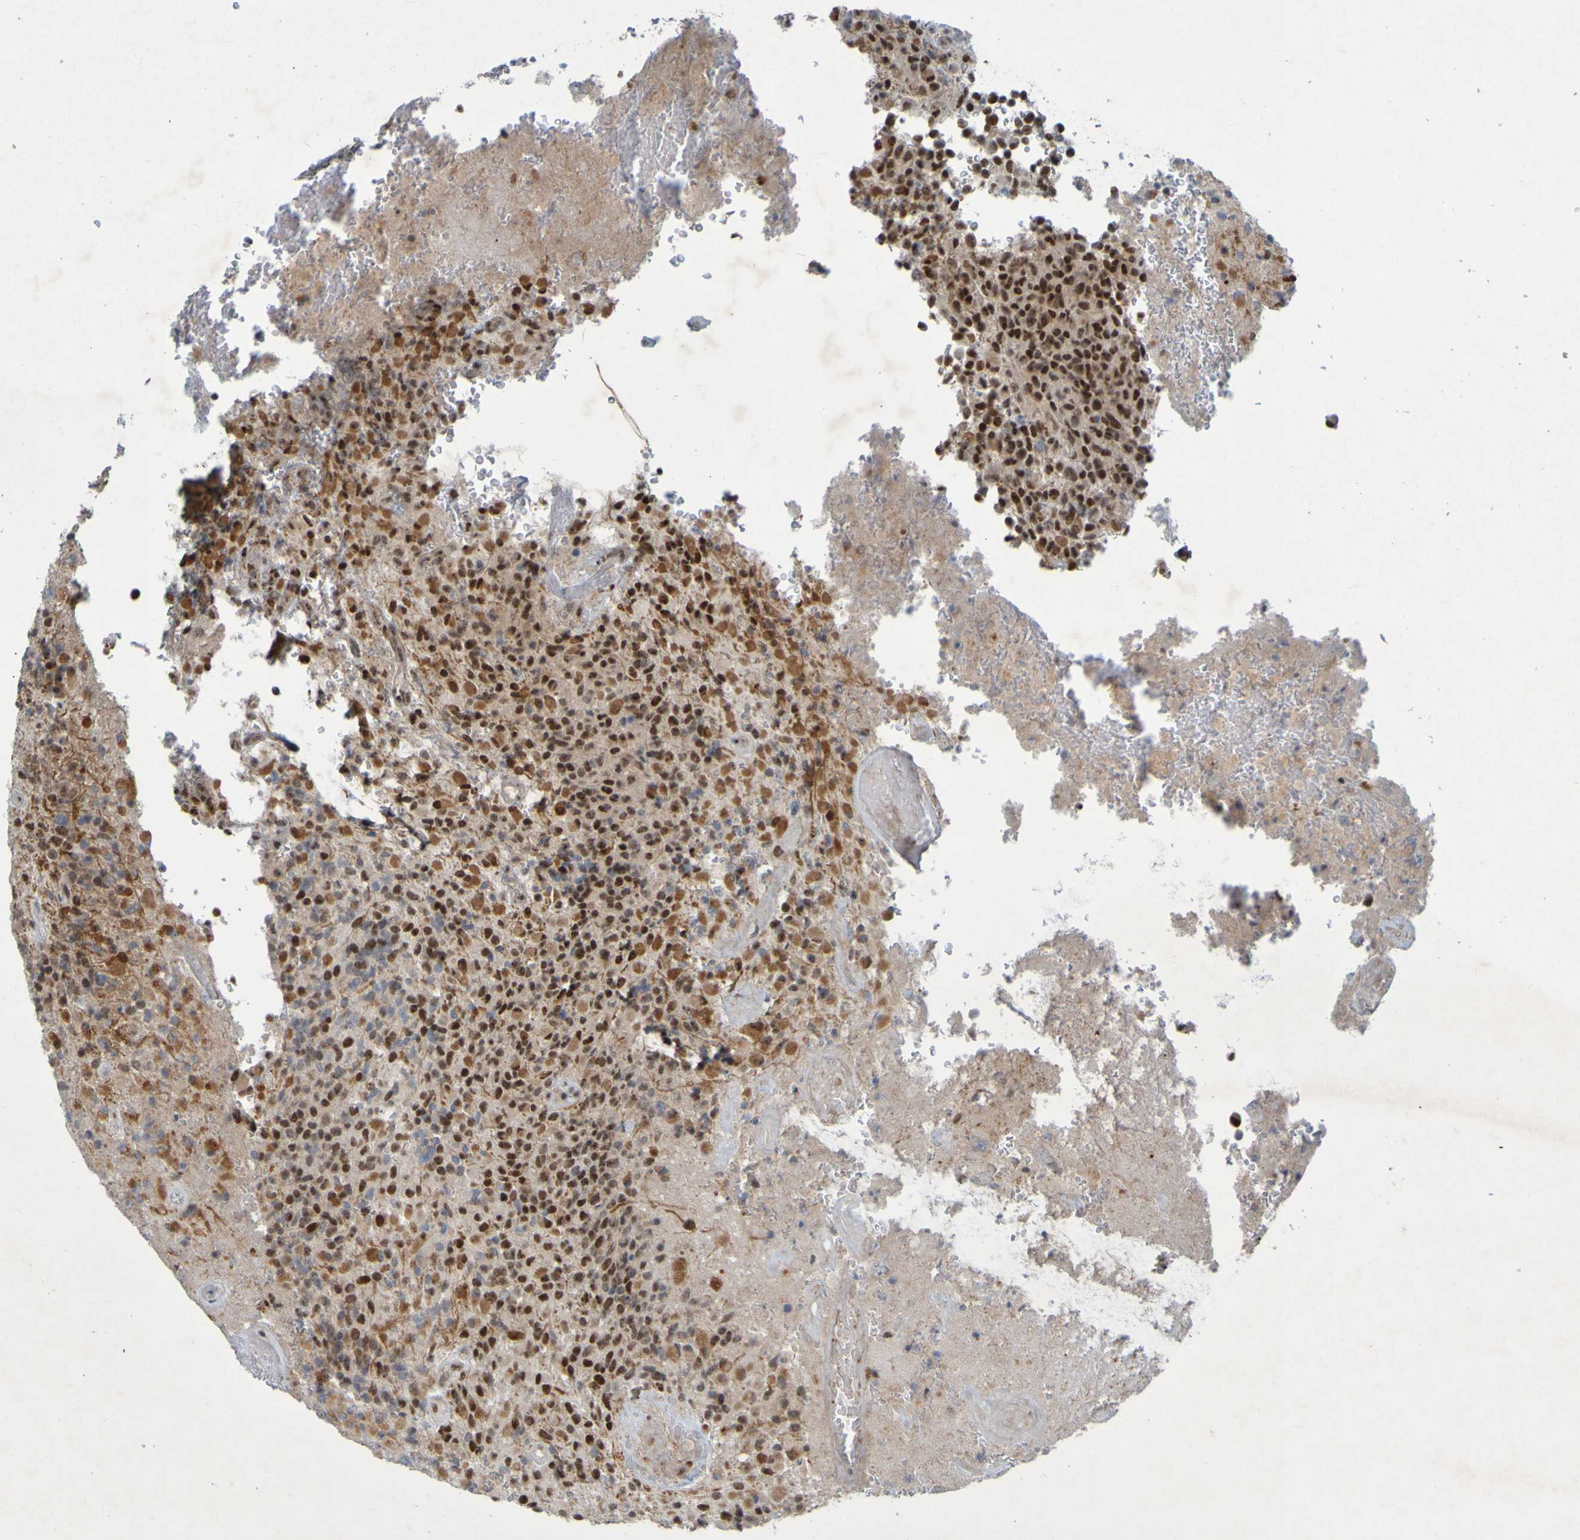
{"staining": {"intensity": "strong", "quantity": ">75%", "location": "nuclear"}, "tissue": "glioma", "cell_type": "Tumor cells", "image_type": "cancer", "snomed": [{"axis": "morphology", "description": "Glioma, malignant, High grade"}, {"axis": "topography", "description": "Brain"}], "caption": "Immunohistochemistry (DAB (3,3'-diaminobenzidine)) staining of human high-grade glioma (malignant) displays strong nuclear protein expression in about >75% of tumor cells.", "gene": "MCPH1", "patient": {"sex": "male", "age": 71}}